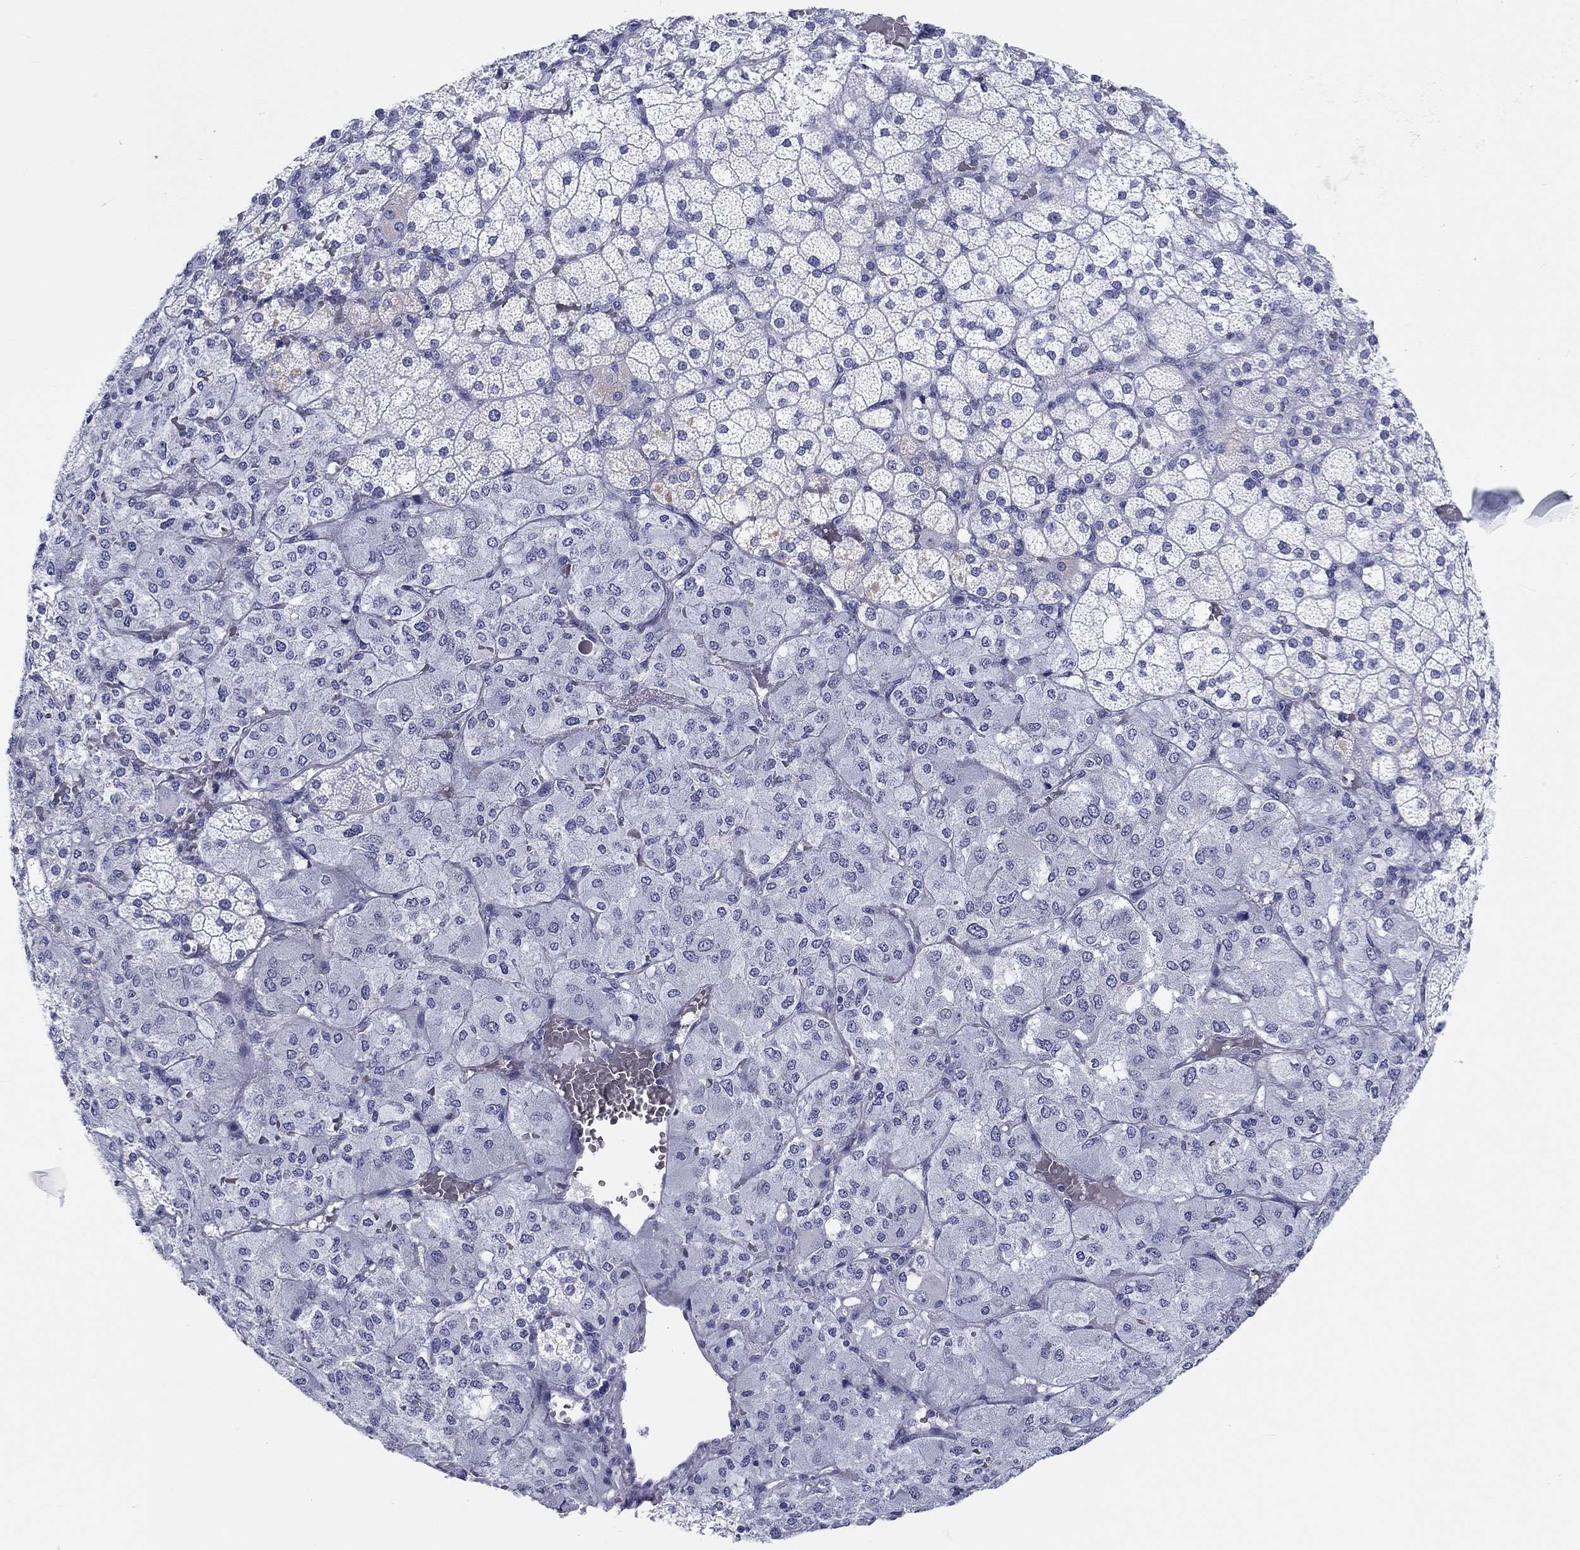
{"staining": {"intensity": "negative", "quantity": "none", "location": "none"}, "tissue": "adrenal gland", "cell_type": "Glandular cells", "image_type": "normal", "snomed": [{"axis": "morphology", "description": "Normal tissue, NOS"}, {"axis": "topography", "description": "Adrenal gland"}], "caption": "High magnification brightfield microscopy of benign adrenal gland stained with DAB (brown) and counterstained with hematoxylin (blue): glandular cells show no significant positivity. The staining was performed using DAB (3,3'-diaminobenzidine) to visualize the protein expression in brown, while the nuclei were stained in blue with hematoxylin (Magnification: 20x).", "gene": "H1", "patient": {"sex": "male", "age": 53}}